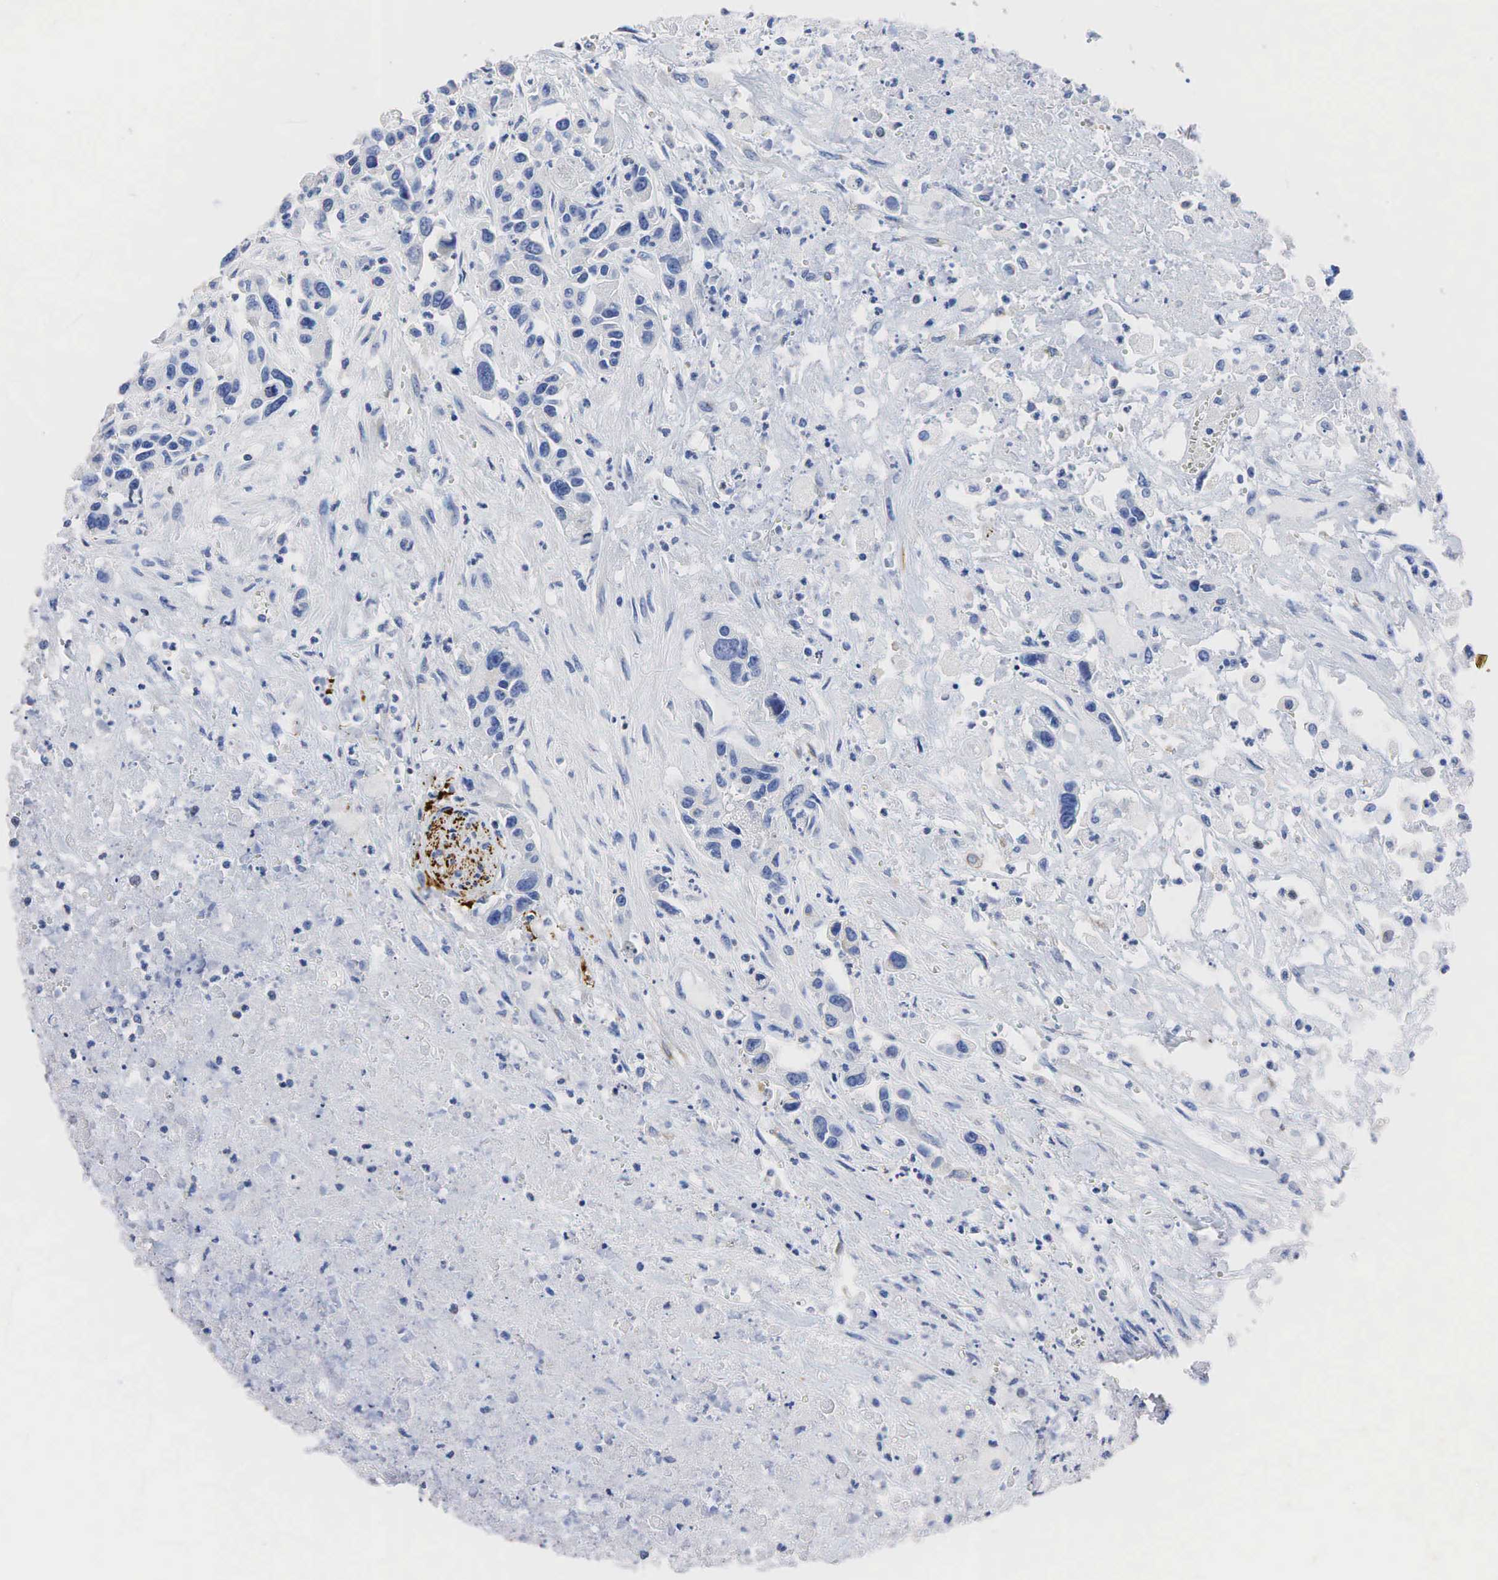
{"staining": {"intensity": "negative", "quantity": "none", "location": "none"}, "tissue": "urothelial cancer", "cell_type": "Tumor cells", "image_type": "cancer", "snomed": [{"axis": "morphology", "description": "Urothelial carcinoma, High grade"}, {"axis": "topography", "description": "Urinary bladder"}], "caption": "This is an IHC photomicrograph of human high-grade urothelial carcinoma. There is no positivity in tumor cells.", "gene": "SYP", "patient": {"sex": "male", "age": 86}}